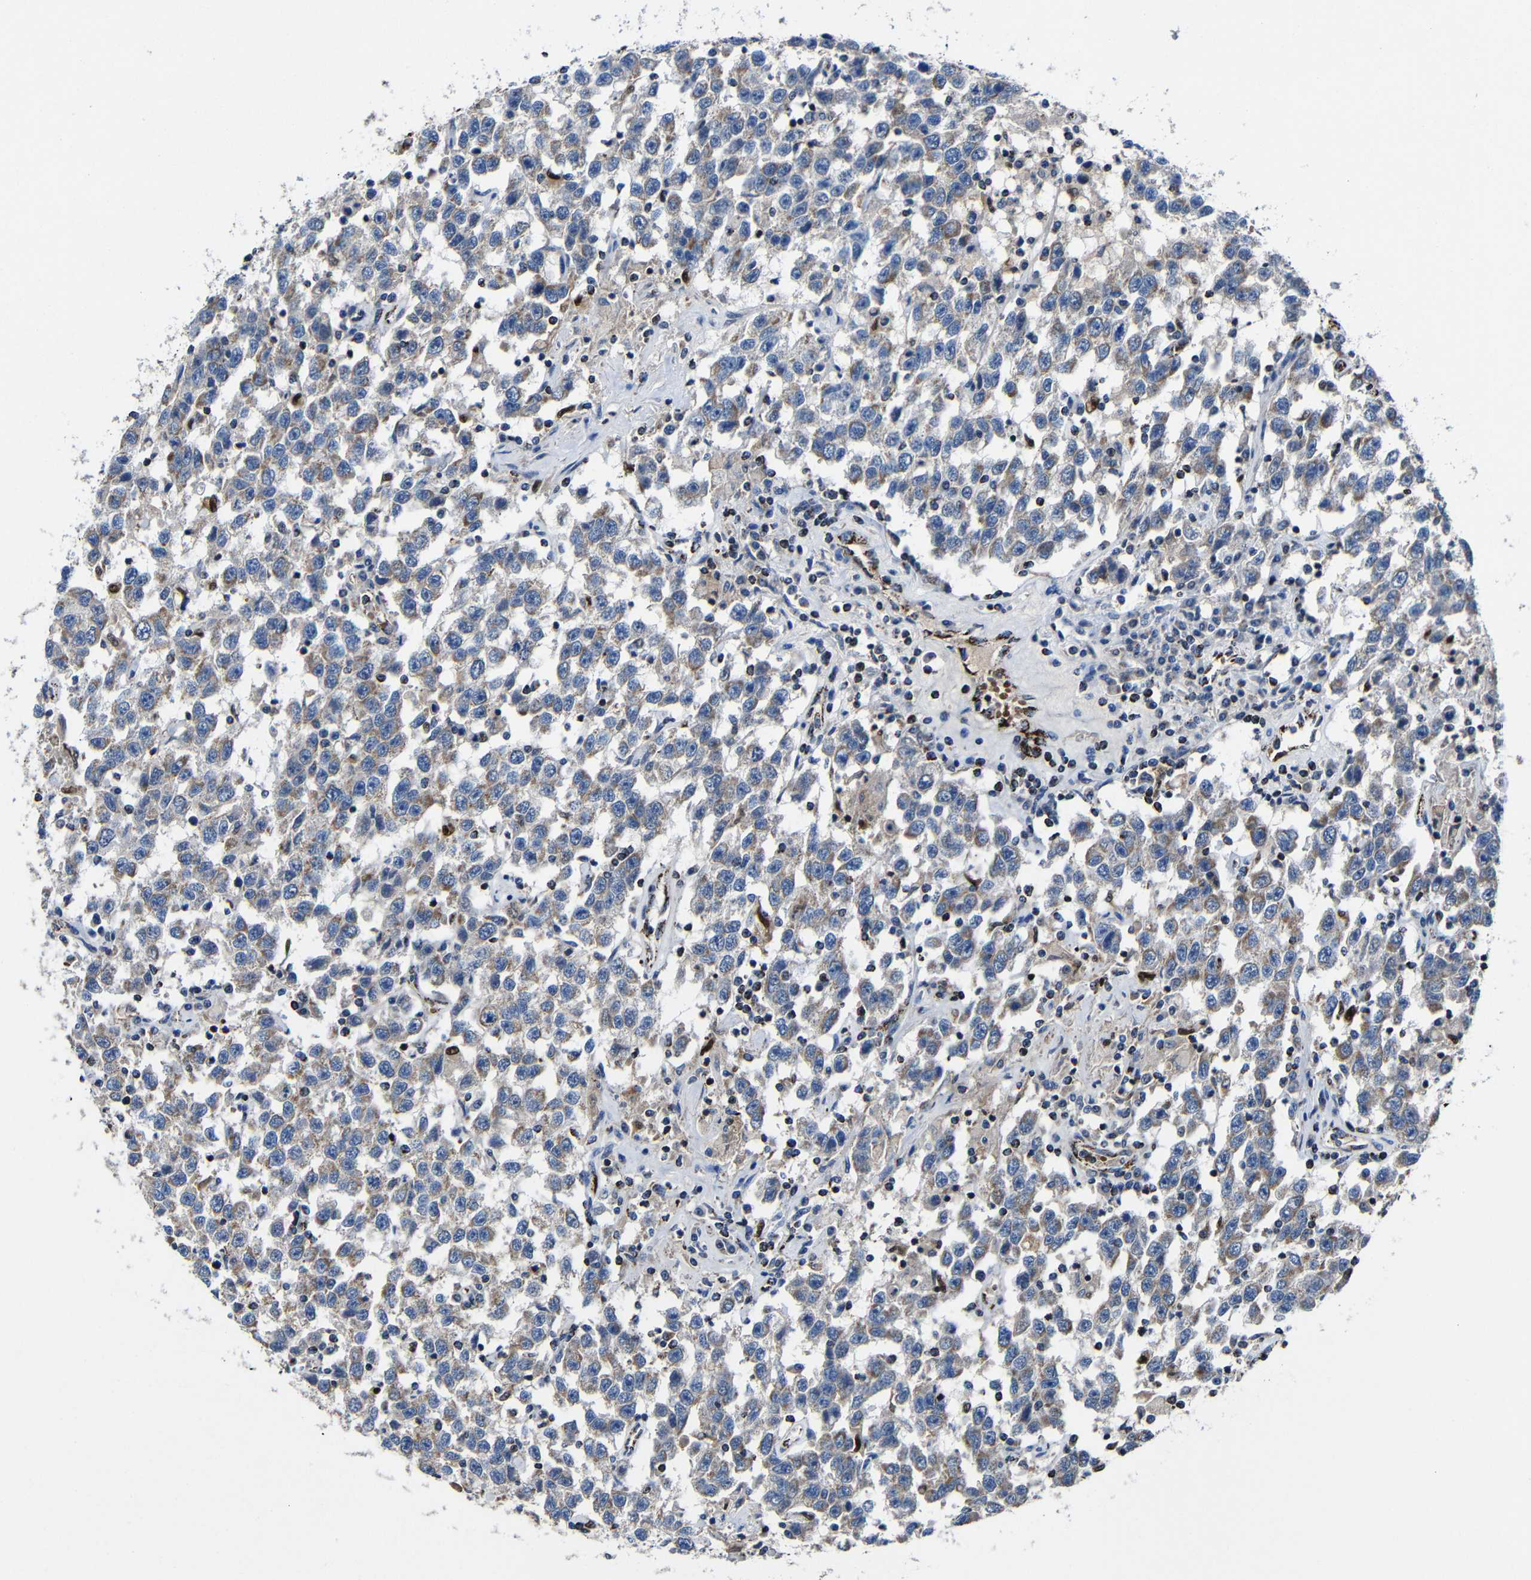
{"staining": {"intensity": "weak", "quantity": "<25%", "location": "cytoplasmic/membranous"}, "tissue": "testis cancer", "cell_type": "Tumor cells", "image_type": "cancer", "snomed": [{"axis": "morphology", "description": "Seminoma, NOS"}, {"axis": "topography", "description": "Testis"}], "caption": "This is an immunohistochemistry image of testis cancer. There is no staining in tumor cells.", "gene": "CA5B", "patient": {"sex": "male", "age": 41}}